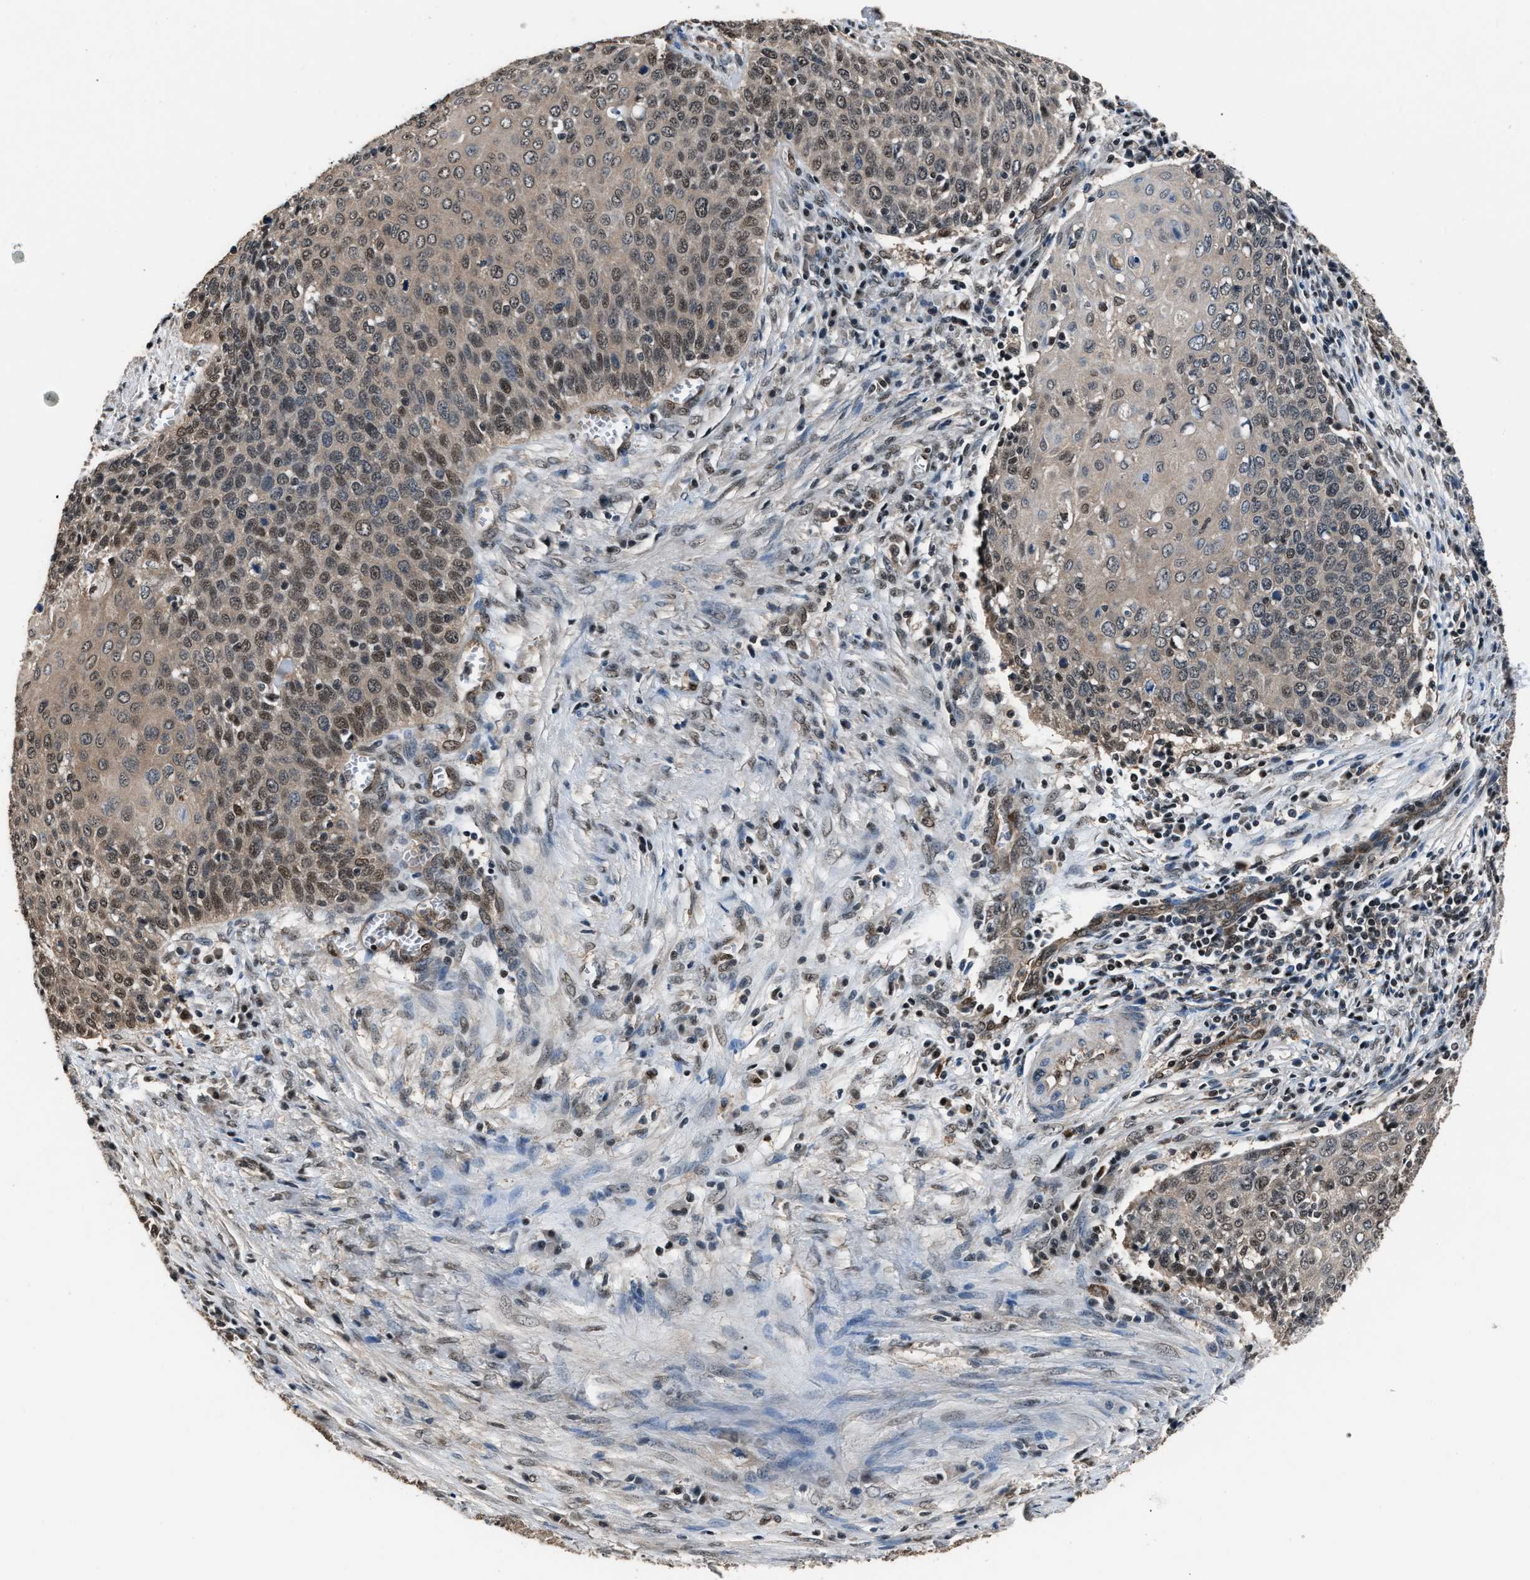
{"staining": {"intensity": "moderate", "quantity": "25%-75%", "location": "cytoplasmic/membranous,nuclear"}, "tissue": "cervical cancer", "cell_type": "Tumor cells", "image_type": "cancer", "snomed": [{"axis": "morphology", "description": "Squamous cell carcinoma, NOS"}, {"axis": "topography", "description": "Cervix"}], "caption": "Tumor cells show moderate cytoplasmic/membranous and nuclear expression in about 25%-75% of cells in cervical cancer (squamous cell carcinoma).", "gene": "DFFA", "patient": {"sex": "female", "age": 39}}